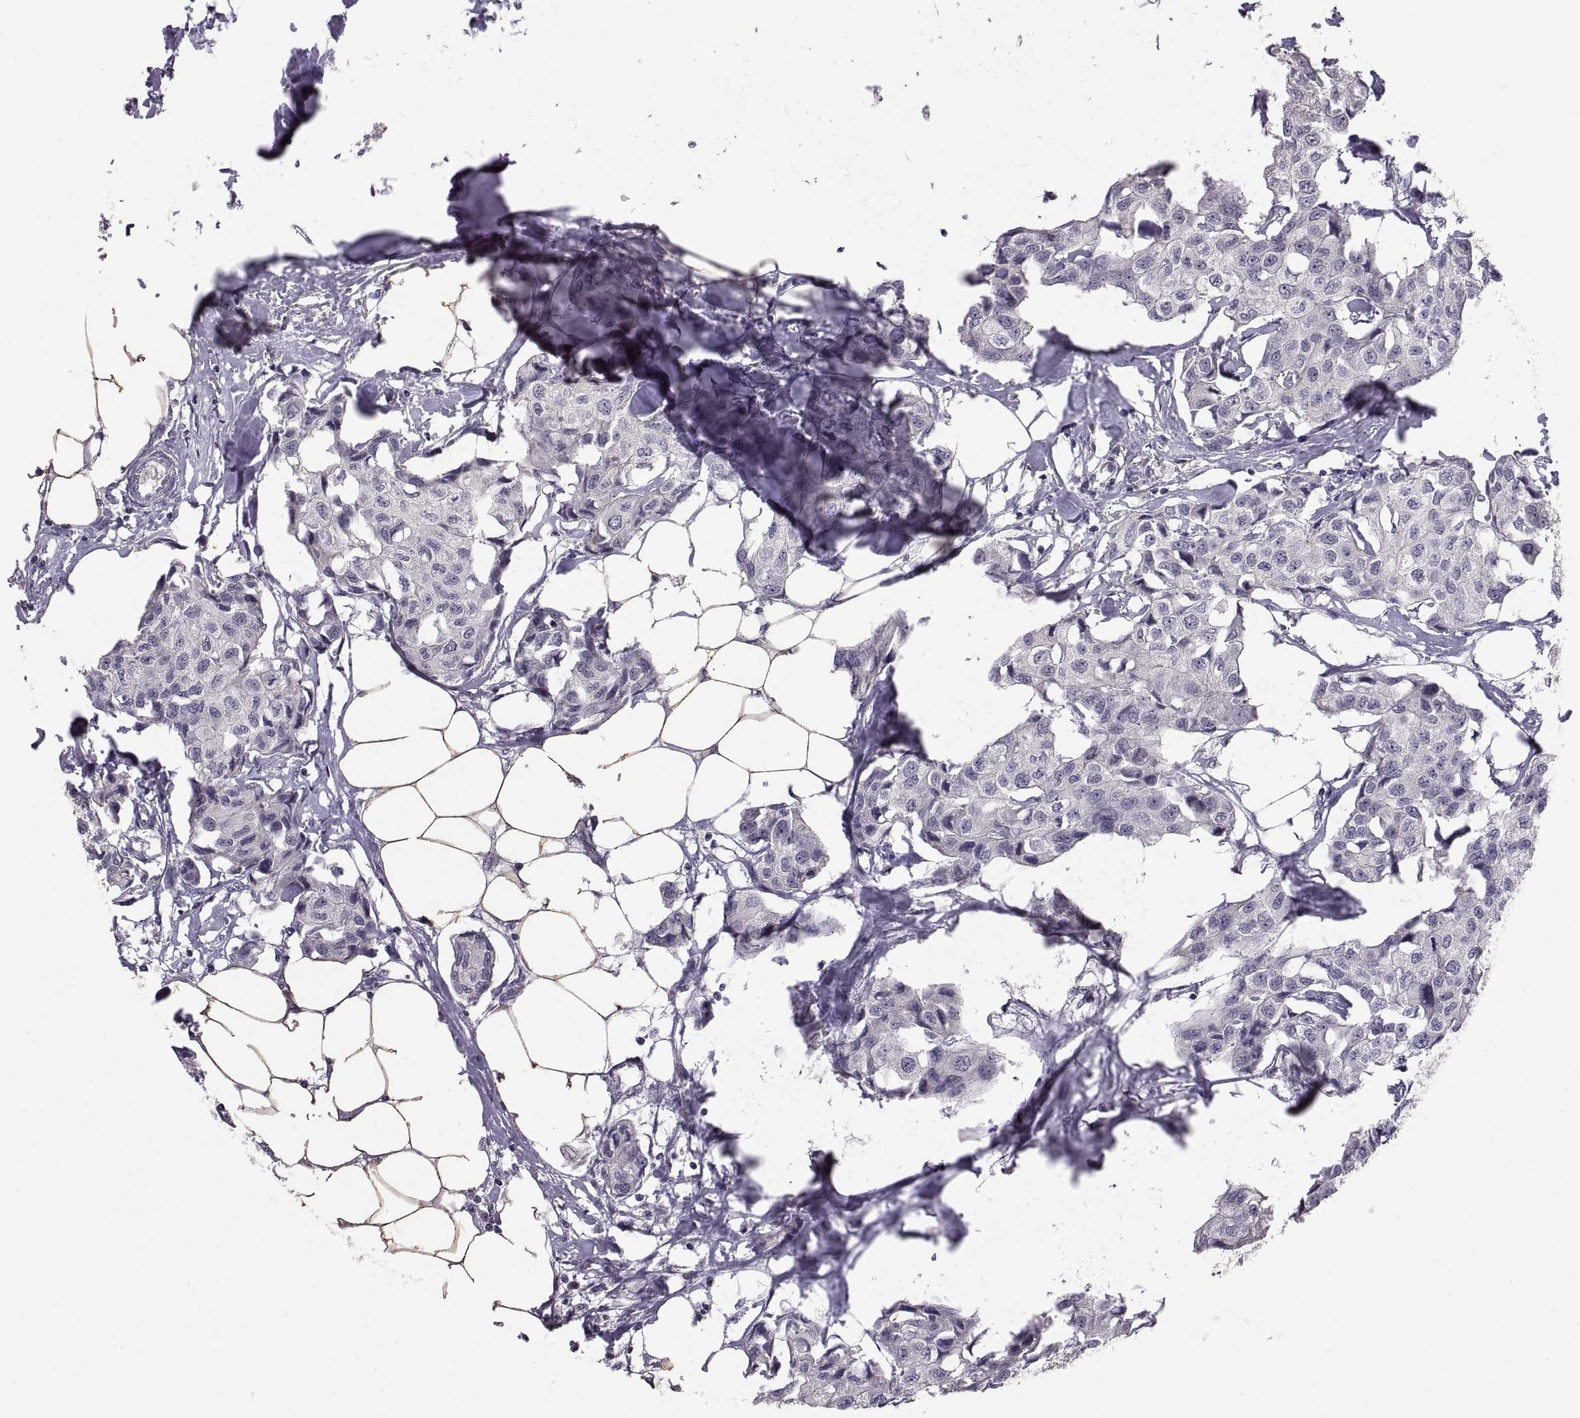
{"staining": {"intensity": "negative", "quantity": "none", "location": "none"}, "tissue": "breast cancer", "cell_type": "Tumor cells", "image_type": "cancer", "snomed": [{"axis": "morphology", "description": "Duct carcinoma"}, {"axis": "topography", "description": "Breast"}], "caption": "The photomicrograph exhibits no staining of tumor cells in breast cancer (infiltrating ductal carcinoma). Brightfield microscopy of immunohistochemistry stained with DAB (brown) and hematoxylin (blue), captured at high magnification.", "gene": "PAX2", "patient": {"sex": "female", "age": 80}}